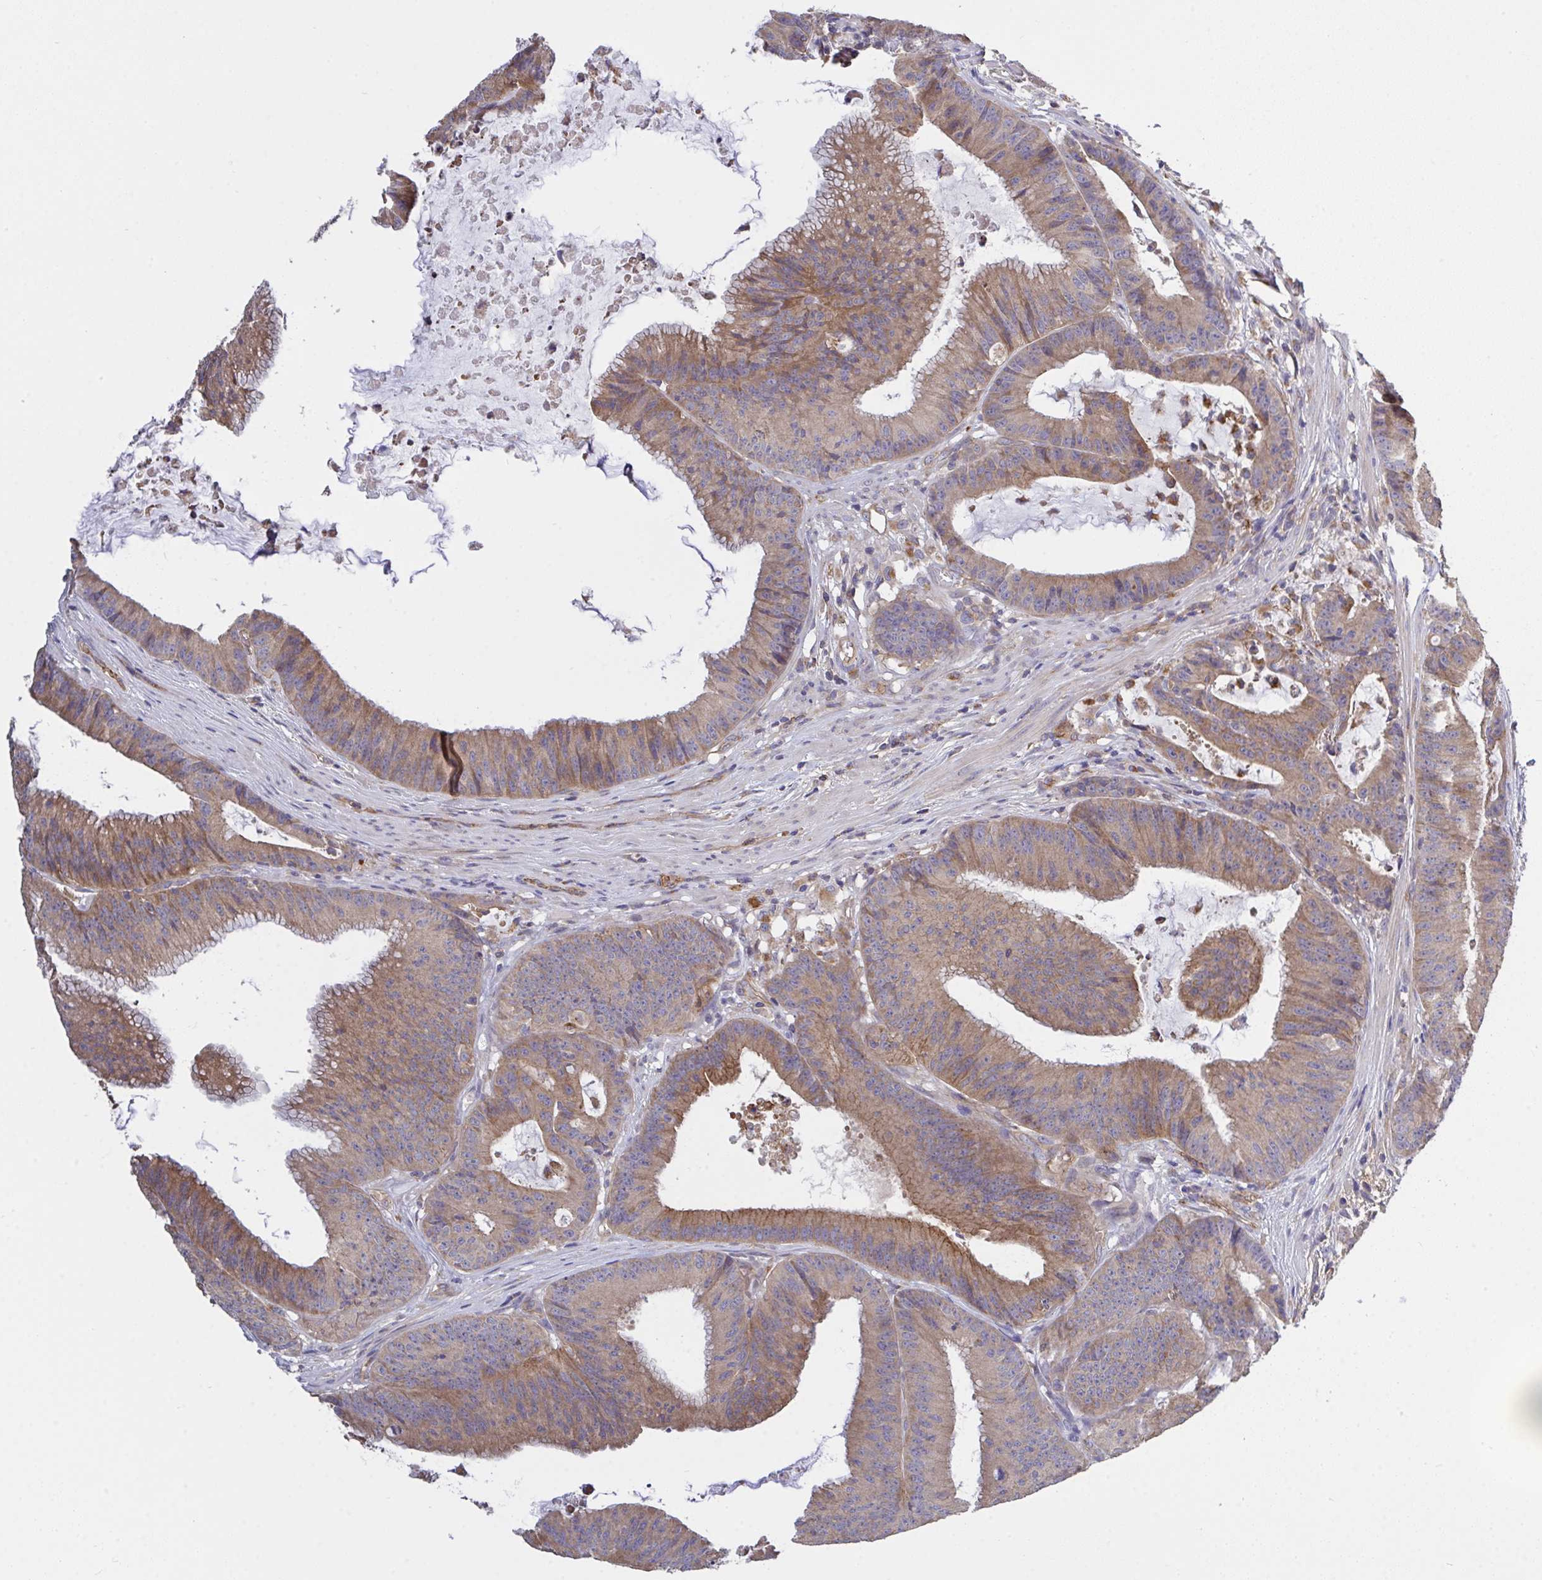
{"staining": {"intensity": "moderate", "quantity": ">75%", "location": "cytoplasmic/membranous"}, "tissue": "colorectal cancer", "cell_type": "Tumor cells", "image_type": "cancer", "snomed": [{"axis": "morphology", "description": "Adenocarcinoma, NOS"}, {"axis": "topography", "description": "Colon"}], "caption": "Moderate cytoplasmic/membranous staining for a protein is seen in approximately >75% of tumor cells of colorectal cancer using immunohistochemistry (IHC).", "gene": "C4orf36", "patient": {"sex": "female", "age": 78}}